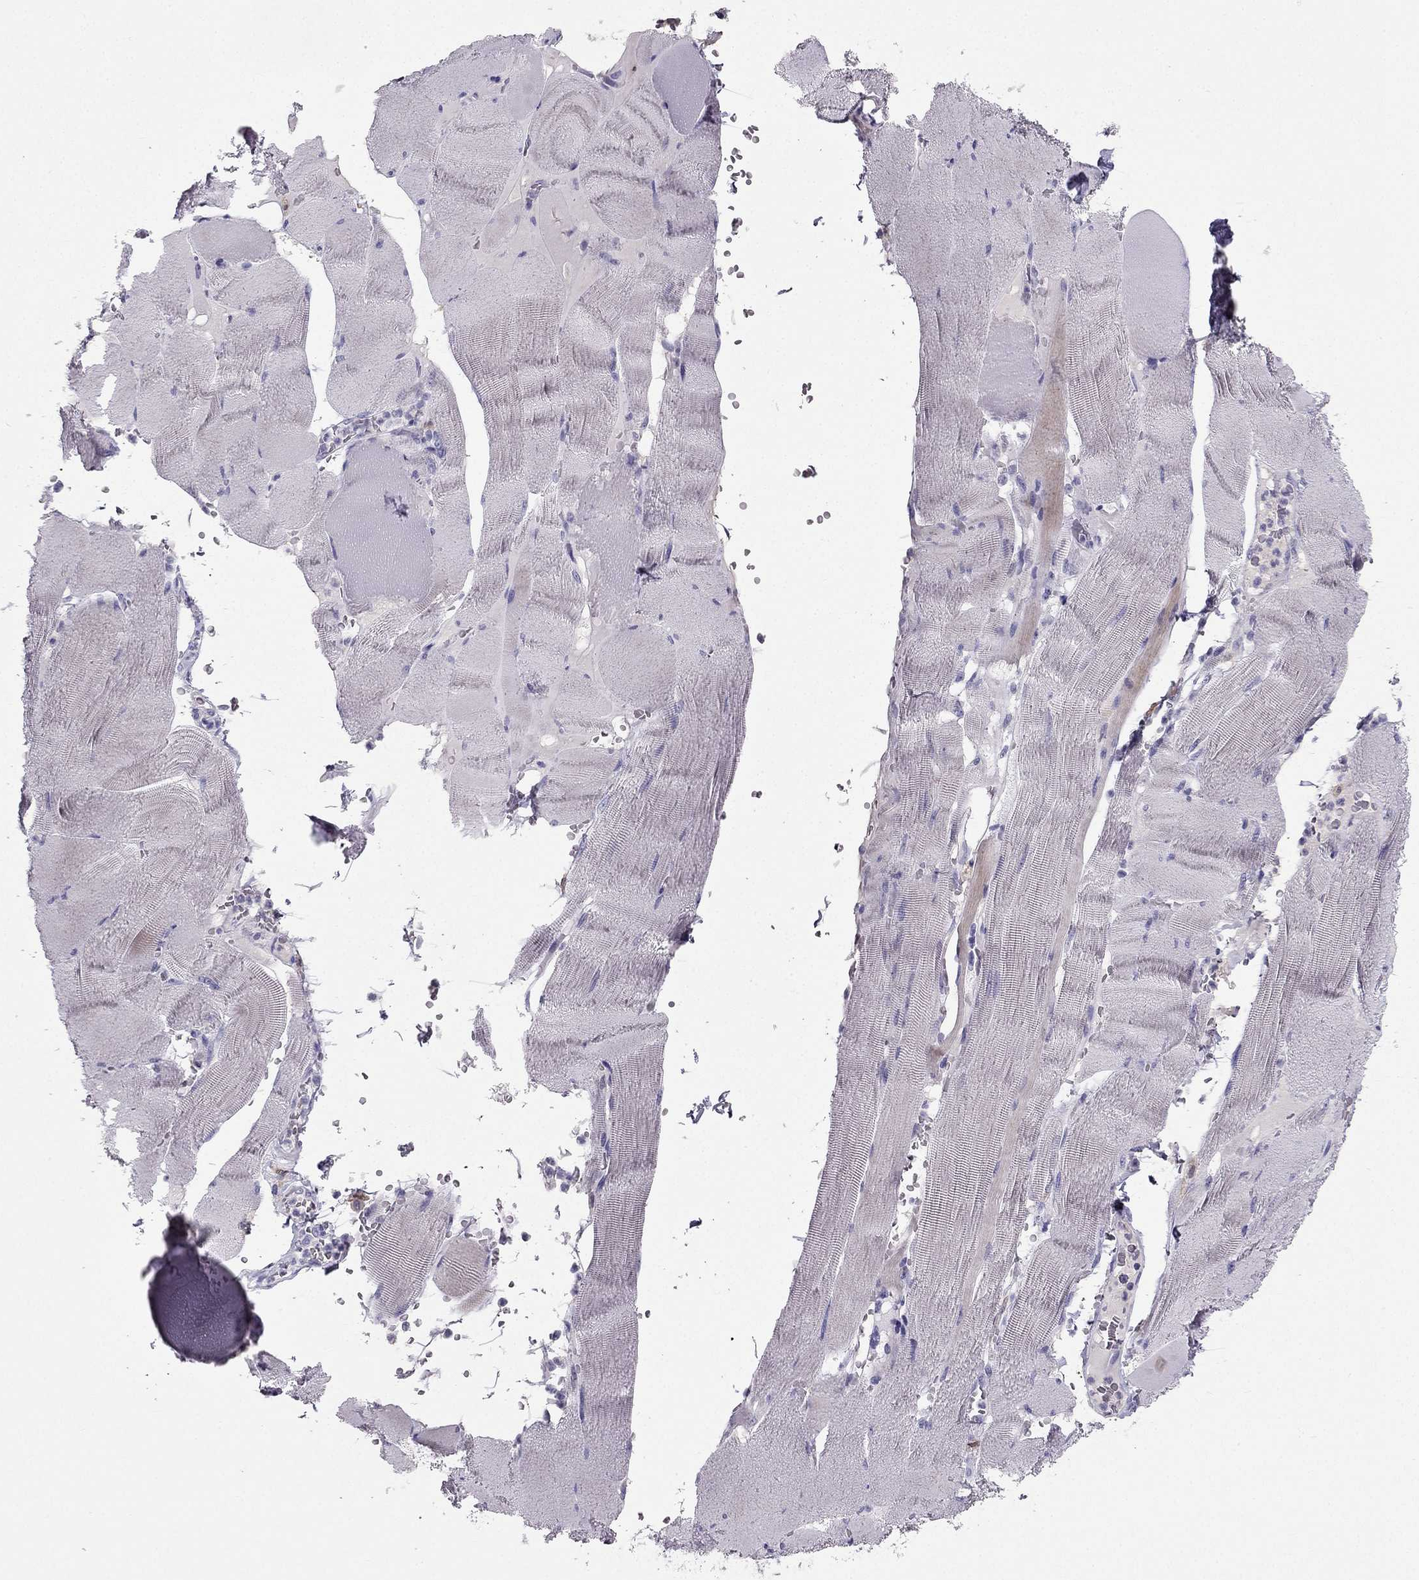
{"staining": {"intensity": "negative", "quantity": "none", "location": "none"}, "tissue": "skeletal muscle", "cell_type": "Myocytes", "image_type": "normal", "snomed": [{"axis": "morphology", "description": "Normal tissue, NOS"}, {"axis": "topography", "description": "Skeletal muscle"}], "caption": "DAB (3,3'-diaminobenzidine) immunohistochemical staining of unremarkable human skeletal muscle shows no significant staining in myocytes.", "gene": "LMTK3", "patient": {"sex": "male", "age": 56}}